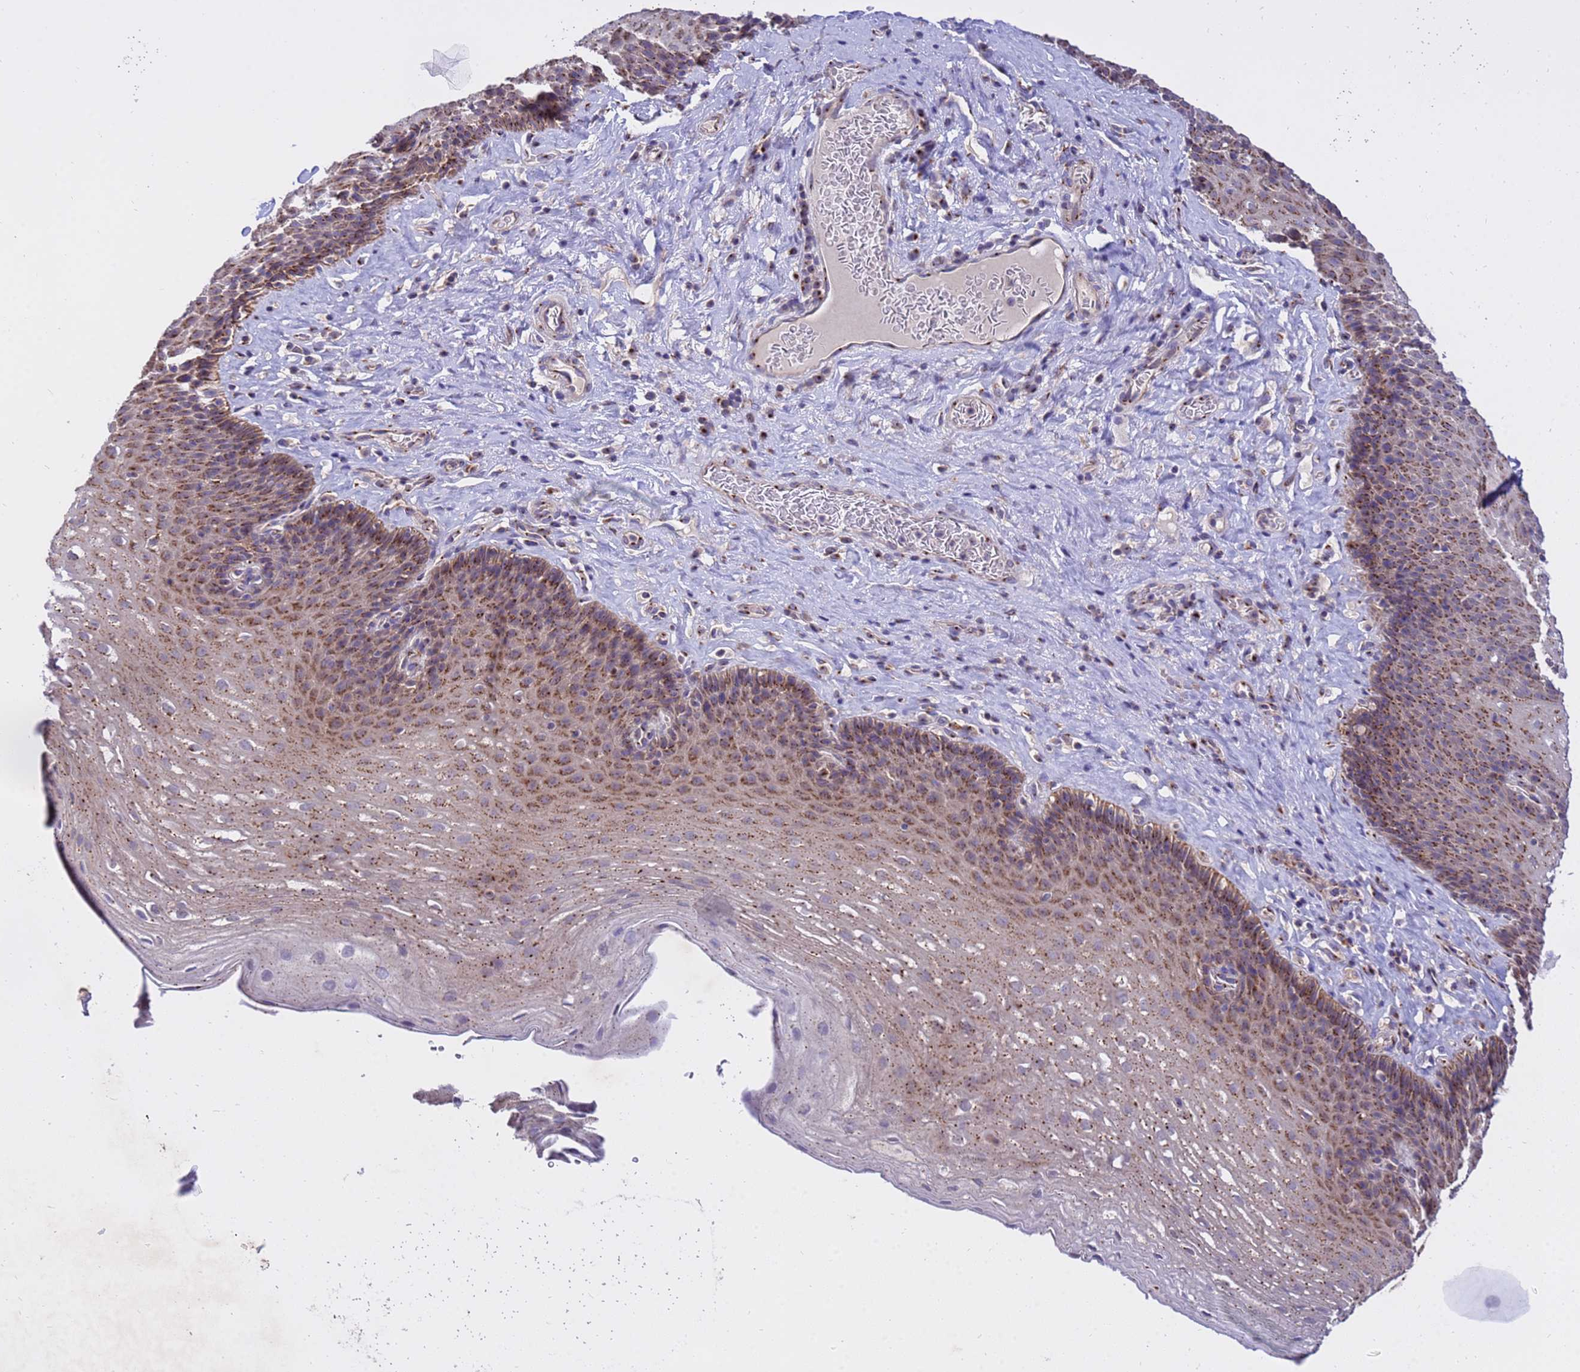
{"staining": {"intensity": "moderate", "quantity": ">75%", "location": "cytoplasmic/membranous"}, "tissue": "esophagus", "cell_type": "Squamous epithelial cells", "image_type": "normal", "snomed": [{"axis": "morphology", "description": "Normal tissue, NOS"}, {"axis": "topography", "description": "Esophagus"}], "caption": "Immunohistochemistry (IHC) photomicrograph of unremarkable human esophagus stained for a protein (brown), which shows medium levels of moderate cytoplasmic/membranous staining in about >75% of squamous epithelial cells.", "gene": "HPS3", "patient": {"sex": "female", "age": 66}}